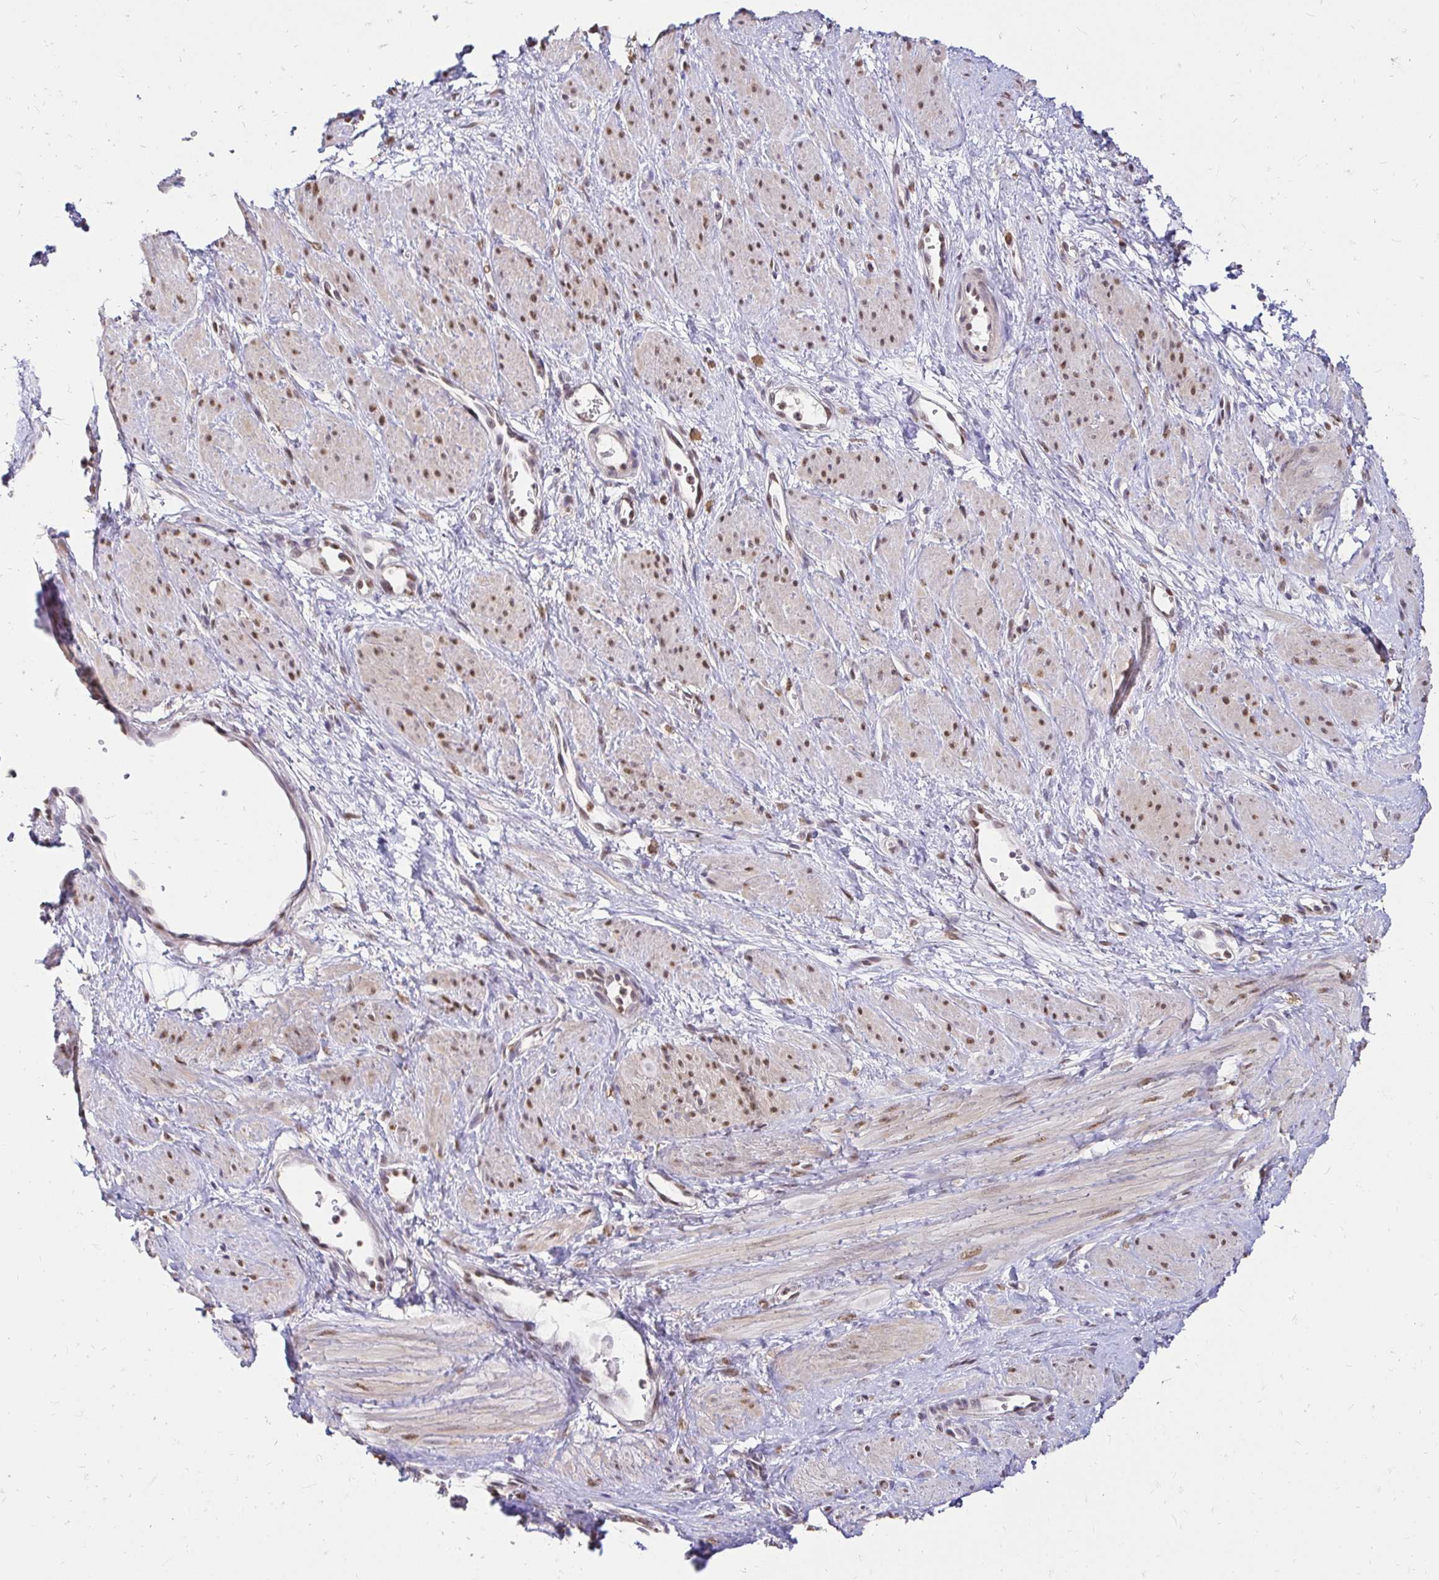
{"staining": {"intensity": "moderate", "quantity": "25%-75%", "location": "nuclear"}, "tissue": "smooth muscle", "cell_type": "Smooth muscle cells", "image_type": "normal", "snomed": [{"axis": "morphology", "description": "Normal tissue, NOS"}, {"axis": "topography", "description": "Smooth muscle"}, {"axis": "topography", "description": "Uterus"}], "caption": "Moderate nuclear protein positivity is present in approximately 25%-75% of smooth muscle cells in smooth muscle.", "gene": "RIMS4", "patient": {"sex": "female", "age": 39}}